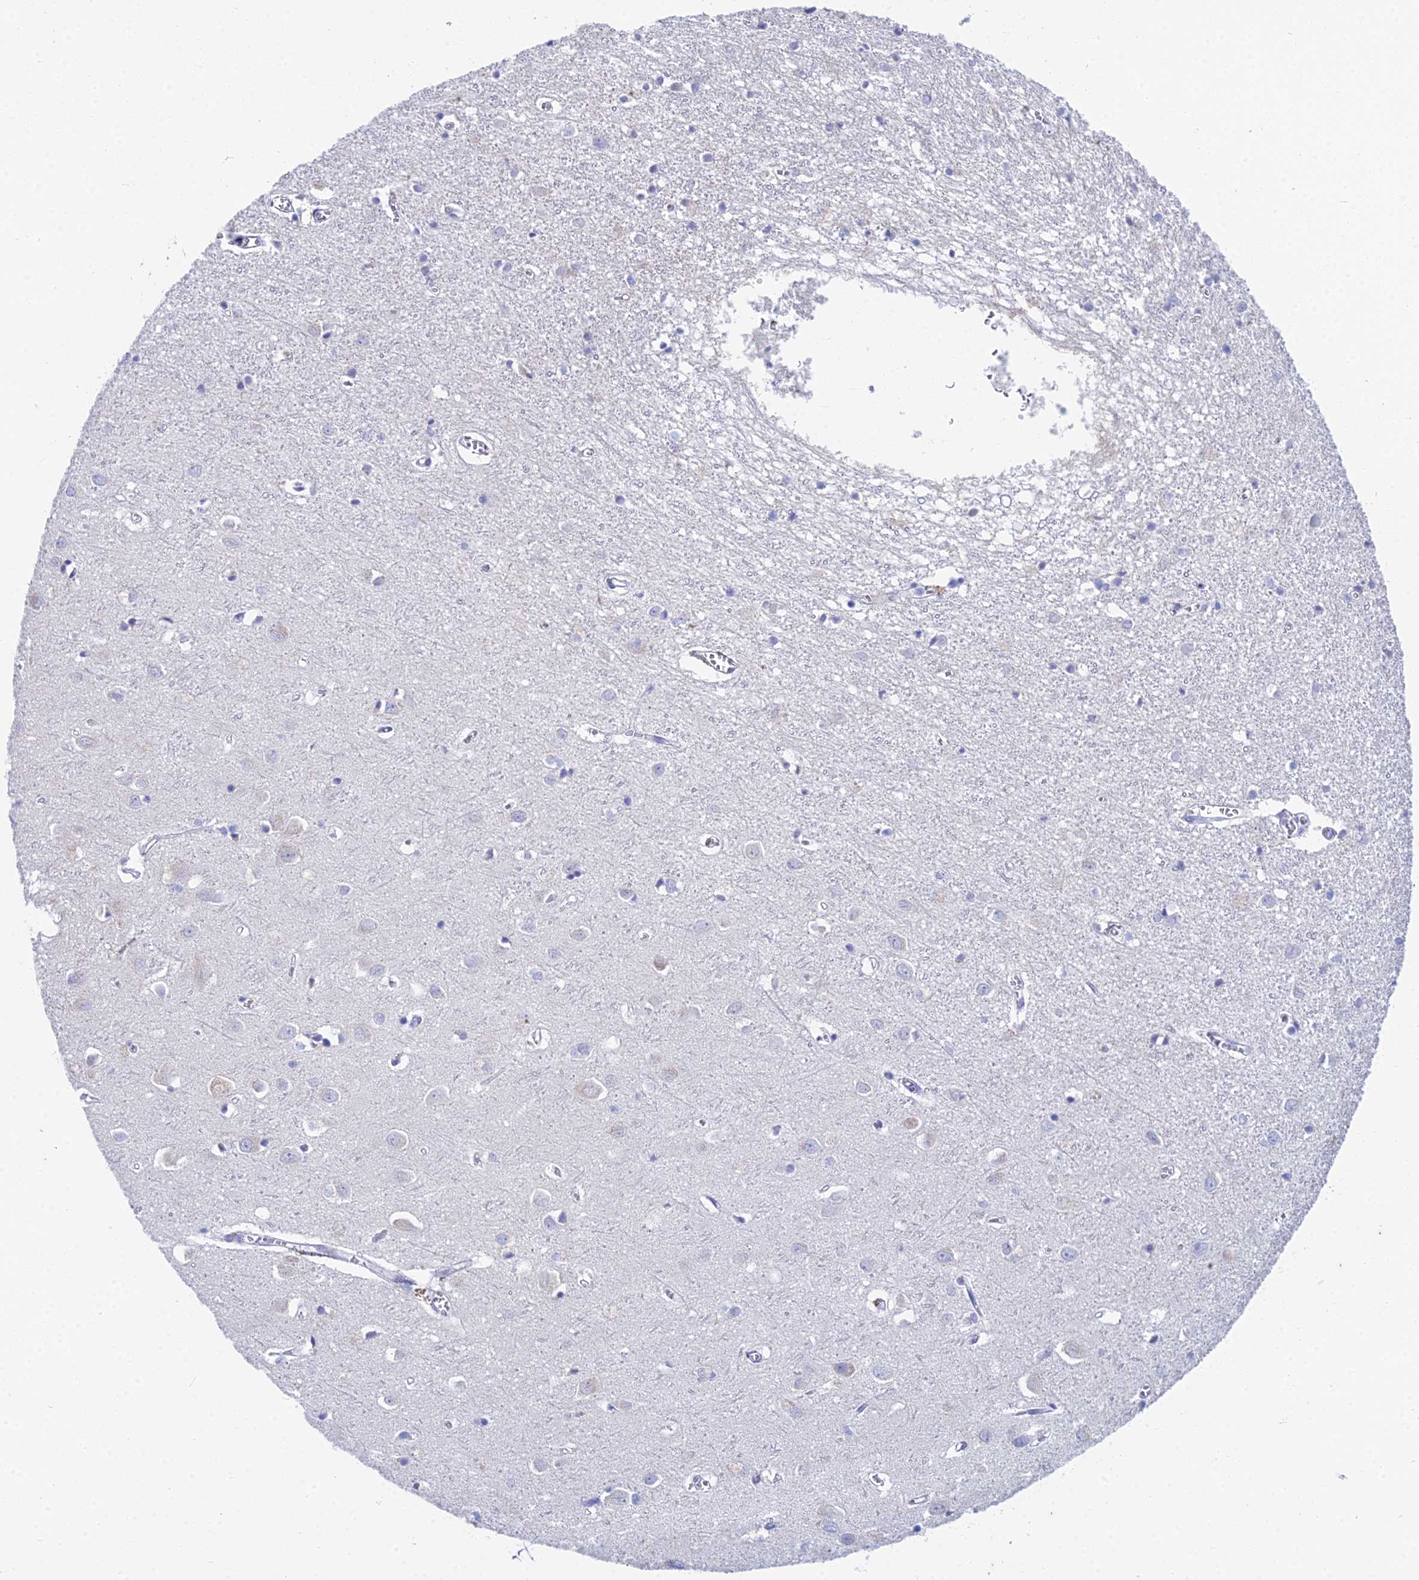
{"staining": {"intensity": "negative", "quantity": "none", "location": "none"}, "tissue": "cerebral cortex", "cell_type": "Endothelial cells", "image_type": "normal", "snomed": [{"axis": "morphology", "description": "Normal tissue, NOS"}, {"axis": "topography", "description": "Cerebral cortex"}], "caption": "DAB immunohistochemical staining of benign human cerebral cortex shows no significant positivity in endothelial cells.", "gene": "EEF2KMT", "patient": {"sex": "female", "age": 64}}